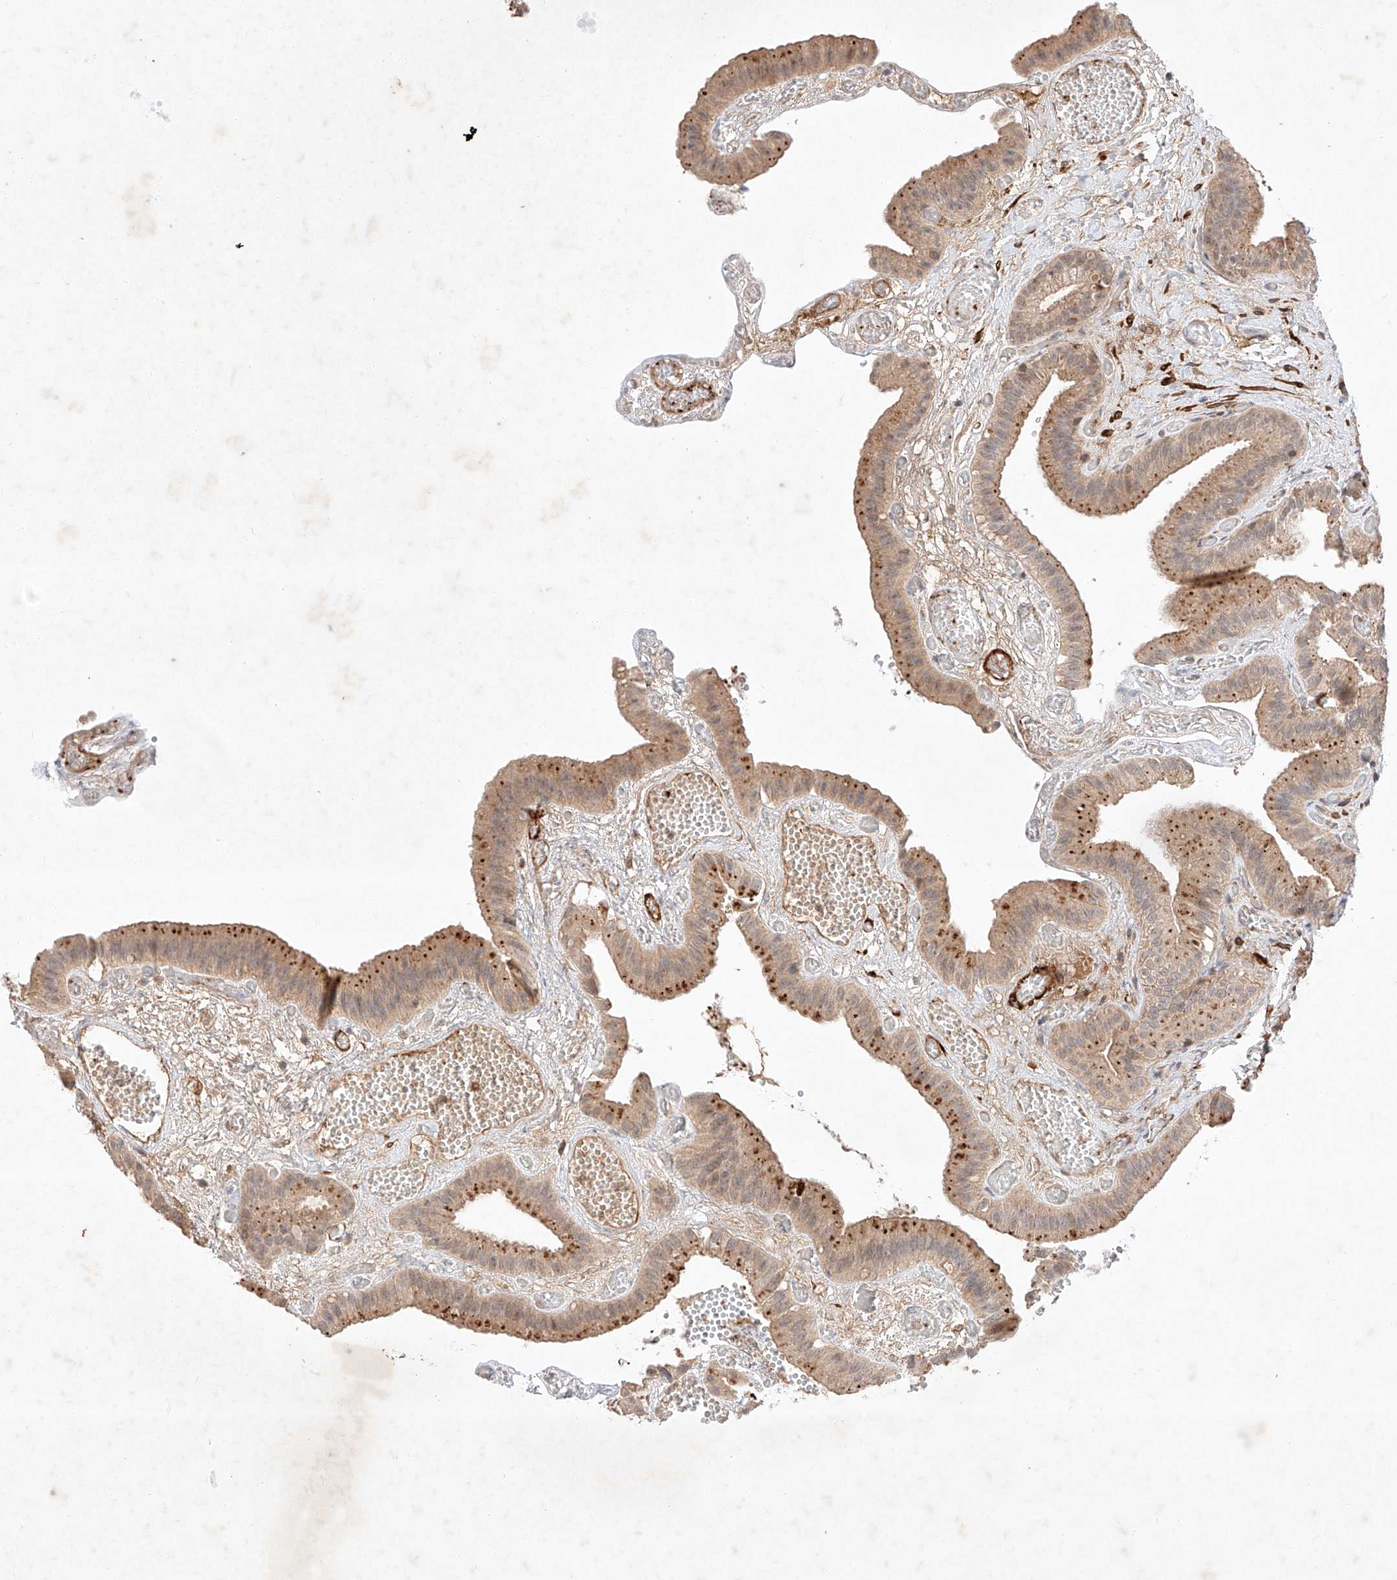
{"staining": {"intensity": "moderate", "quantity": "25%-75%", "location": "cytoplasmic/membranous"}, "tissue": "gallbladder", "cell_type": "Glandular cells", "image_type": "normal", "snomed": [{"axis": "morphology", "description": "Normal tissue, NOS"}, {"axis": "topography", "description": "Gallbladder"}], "caption": "Approximately 25%-75% of glandular cells in benign human gallbladder display moderate cytoplasmic/membranous protein positivity as visualized by brown immunohistochemical staining.", "gene": "ARHGAP33", "patient": {"sex": "female", "age": 64}}